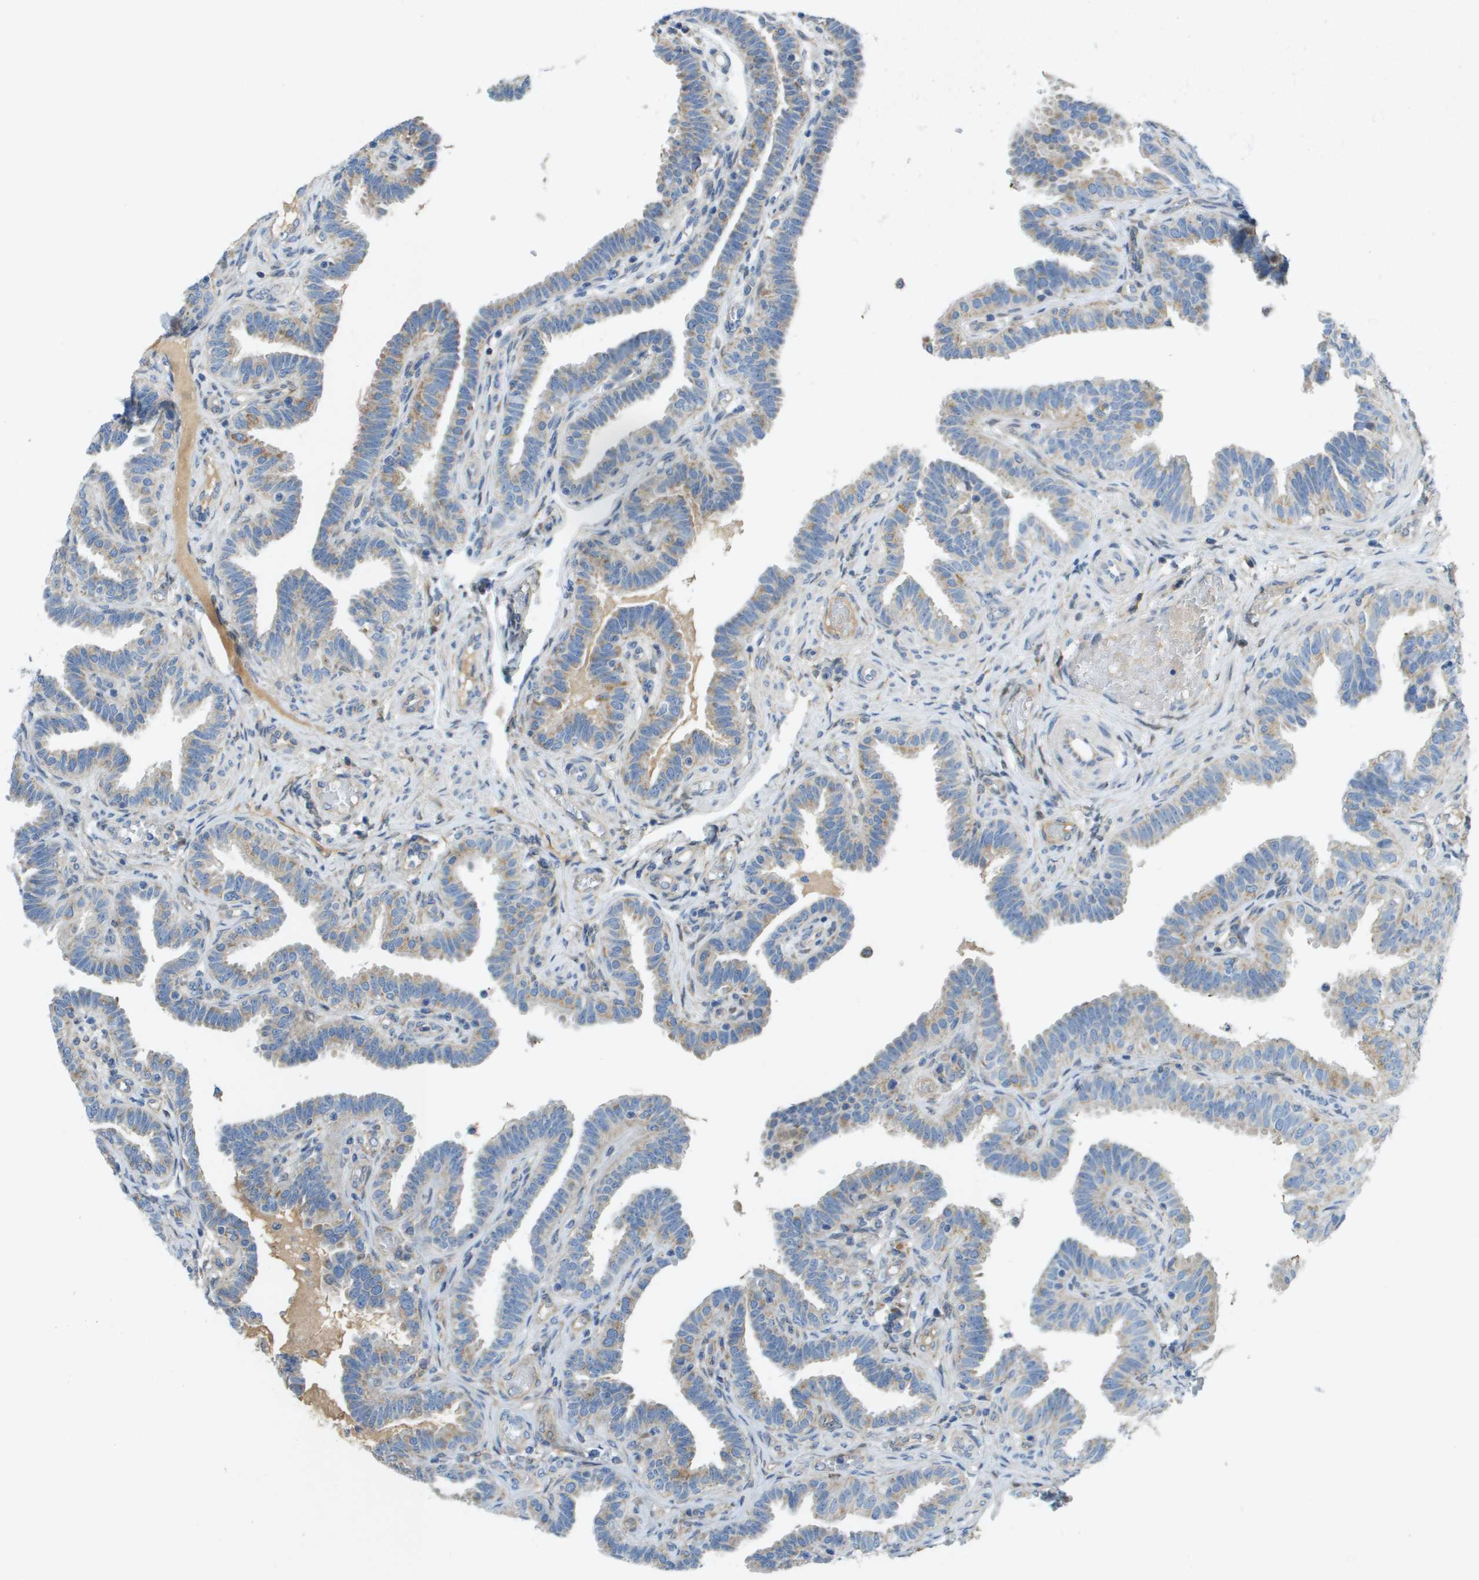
{"staining": {"intensity": "weak", "quantity": "25%-75%", "location": "cytoplasmic/membranous"}, "tissue": "fallopian tube", "cell_type": "Glandular cells", "image_type": "normal", "snomed": [{"axis": "morphology", "description": "Normal tissue, NOS"}, {"axis": "topography", "description": "Fallopian tube"}, {"axis": "topography", "description": "Placenta"}], "caption": "The image displays immunohistochemical staining of unremarkable fallopian tube. There is weak cytoplasmic/membranous positivity is present in about 25%-75% of glandular cells. (Stains: DAB in brown, nuclei in blue, Microscopy: brightfield microscopy at high magnification).", "gene": "CYGB", "patient": {"sex": "female", "age": 34}}